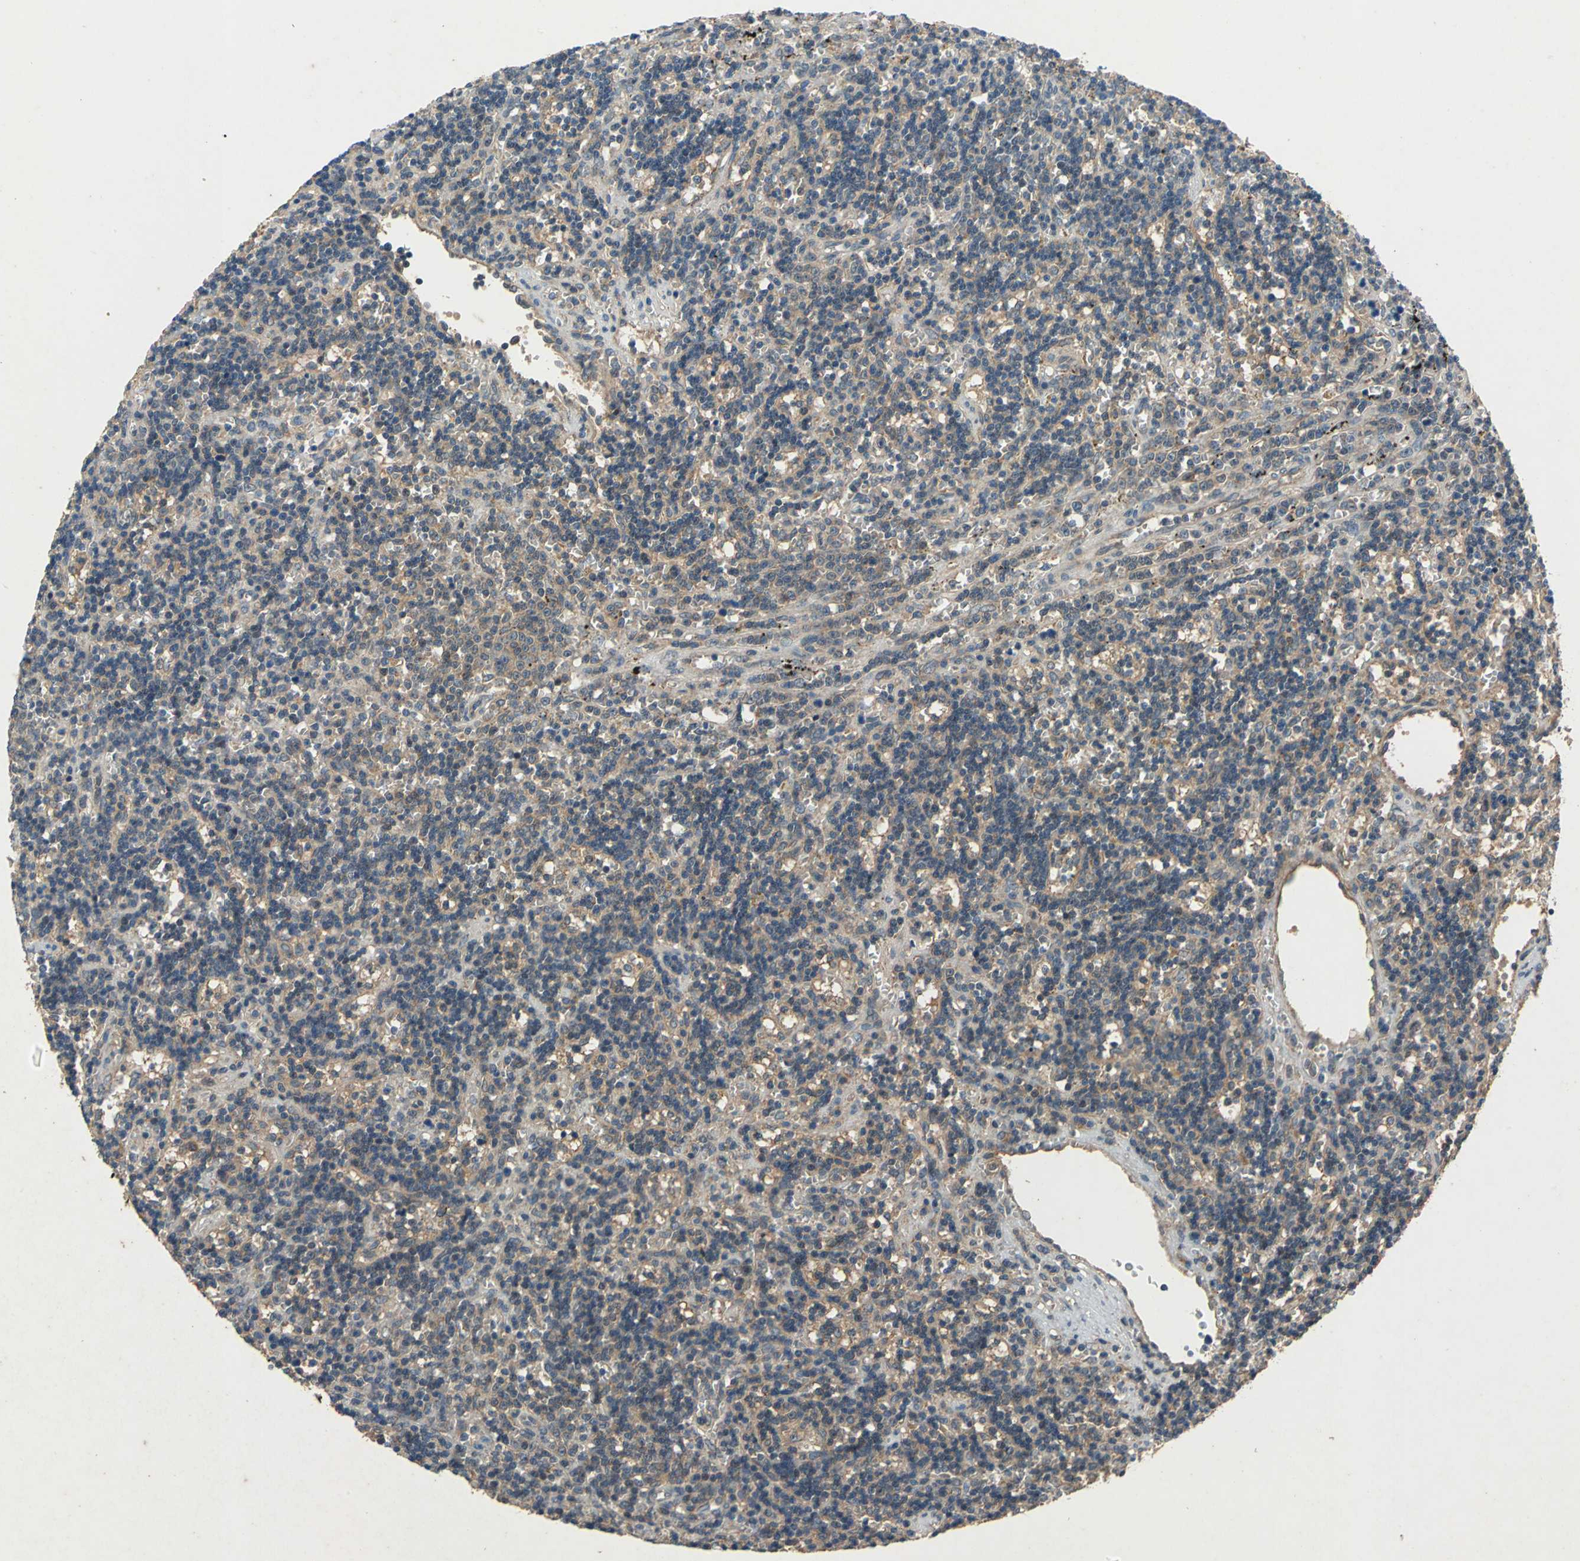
{"staining": {"intensity": "moderate", "quantity": ">75%", "location": "cytoplasmic/membranous"}, "tissue": "lymphoma", "cell_type": "Tumor cells", "image_type": "cancer", "snomed": [{"axis": "morphology", "description": "Malignant lymphoma, non-Hodgkin's type, Low grade"}, {"axis": "topography", "description": "Spleen"}], "caption": "Immunohistochemistry (IHC) of human low-grade malignant lymphoma, non-Hodgkin's type reveals medium levels of moderate cytoplasmic/membranous positivity in approximately >75% of tumor cells.", "gene": "EMCN", "patient": {"sex": "male", "age": 60}}